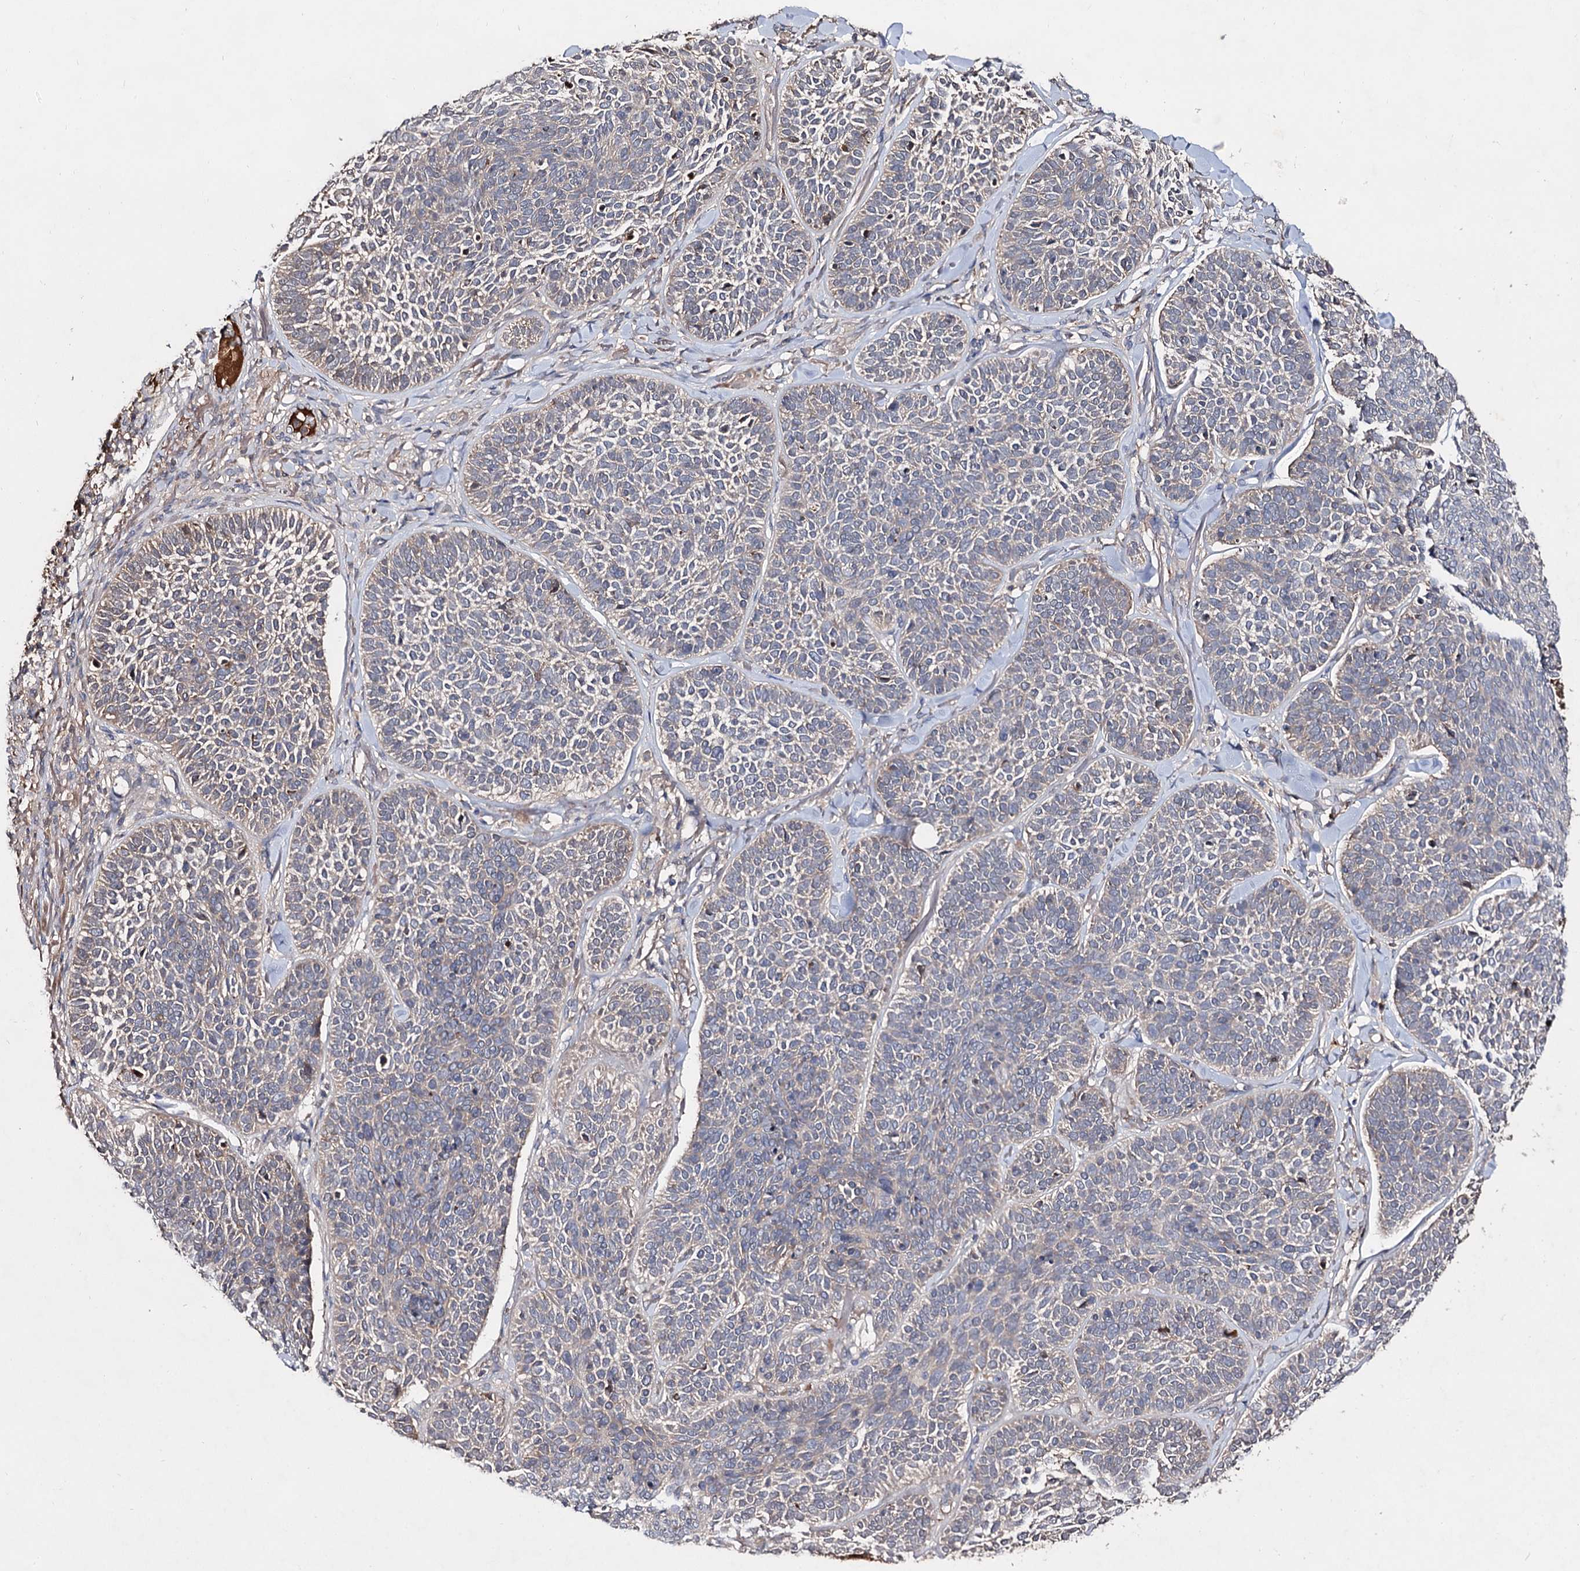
{"staining": {"intensity": "weak", "quantity": "<25%", "location": "cytoplasmic/membranous"}, "tissue": "skin cancer", "cell_type": "Tumor cells", "image_type": "cancer", "snomed": [{"axis": "morphology", "description": "Basal cell carcinoma"}, {"axis": "topography", "description": "Skin"}], "caption": "DAB (3,3'-diaminobenzidine) immunohistochemical staining of human skin cancer (basal cell carcinoma) reveals no significant positivity in tumor cells.", "gene": "ARFIP2", "patient": {"sex": "male", "age": 85}}